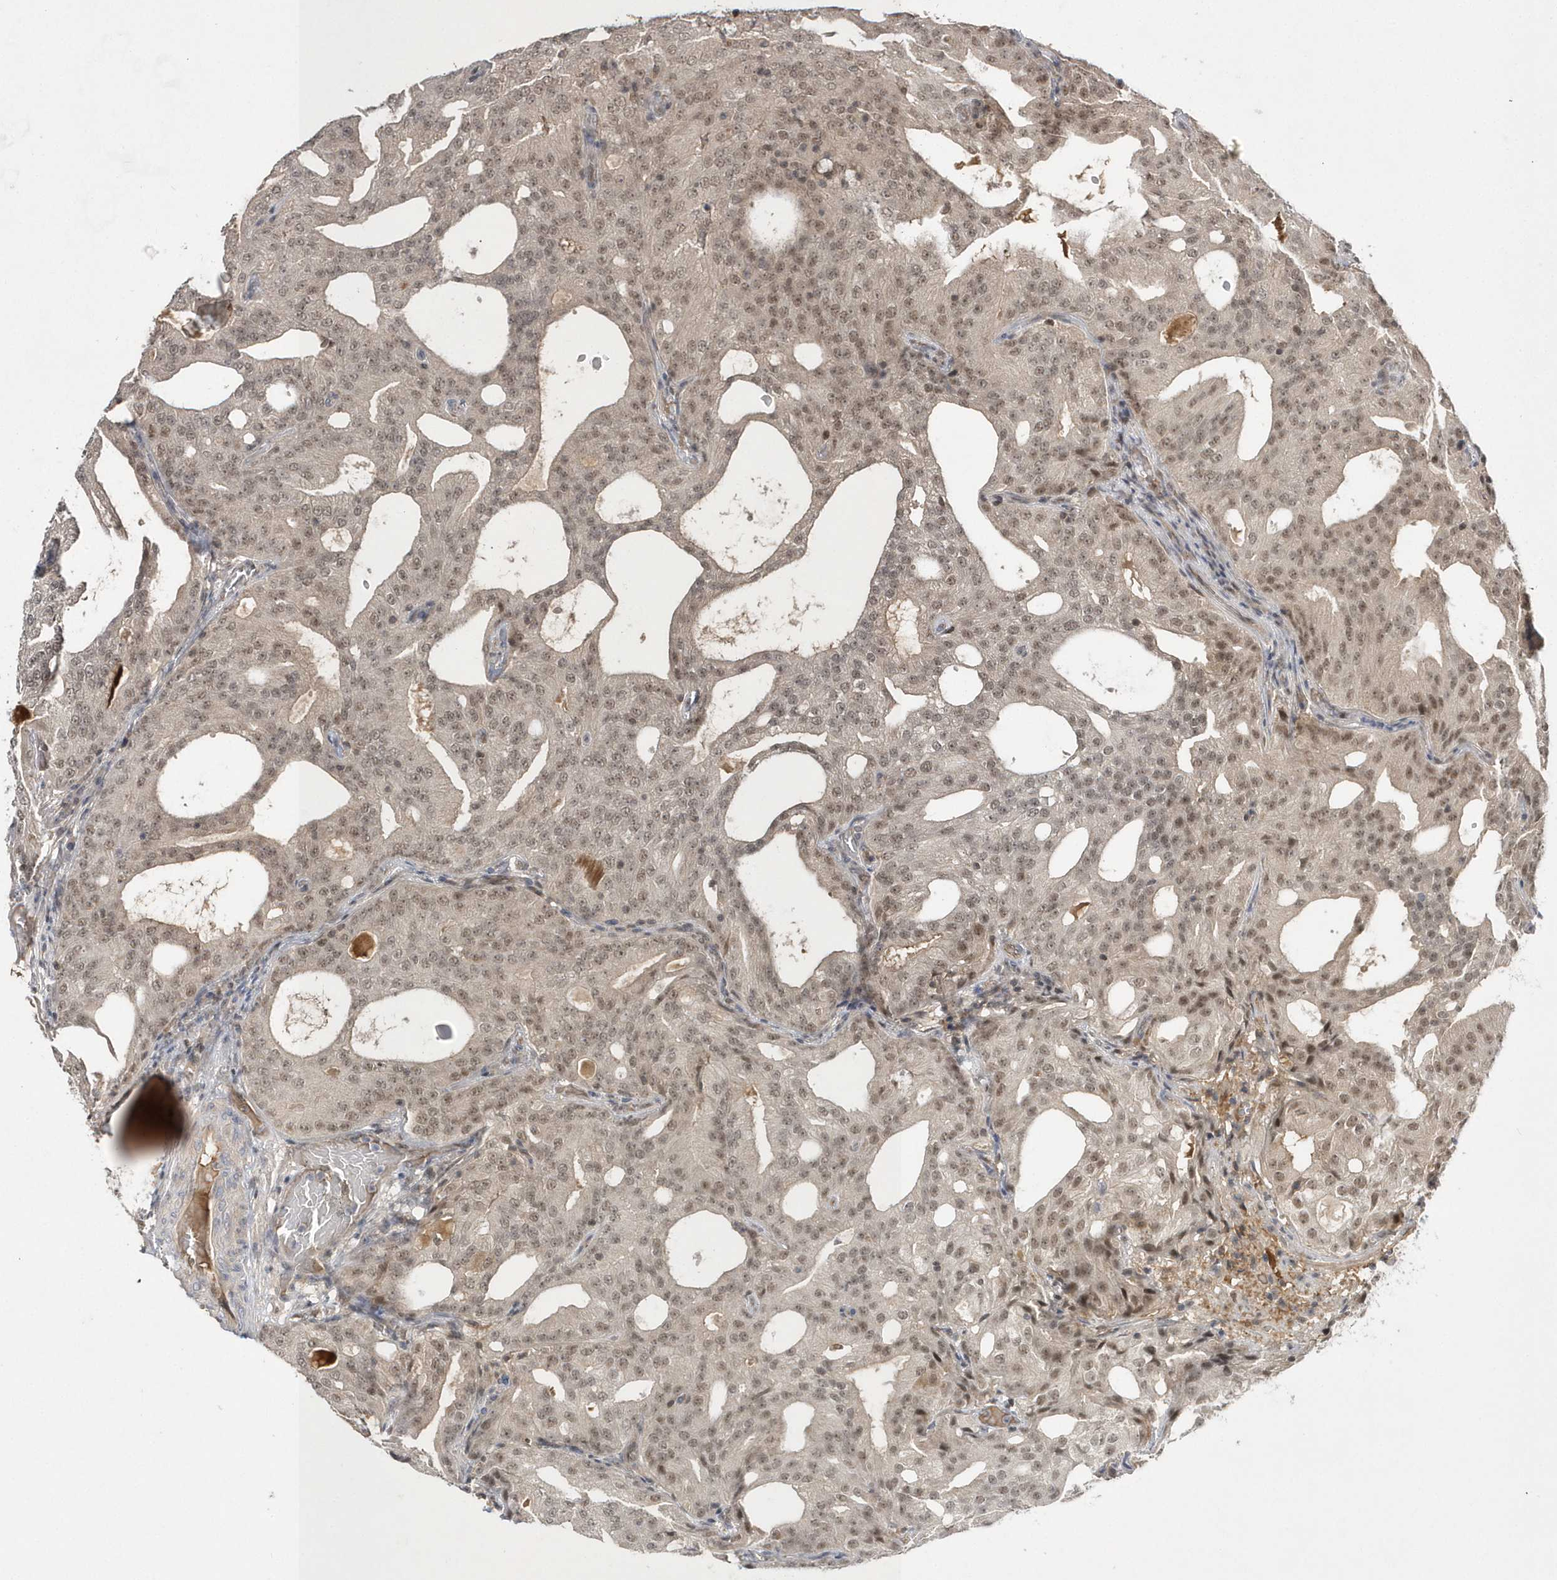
{"staining": {"intensity": "weak", "quantity": ">75%", "location": "nuclear"}, "tissue": "prostate cancer", "cell_type": "Tumor cells", "image_type": "cancer", "snomed": [{"axis": "morphology", "description": "Adenocarcinoma, Low grade"}, {"axis": "topography", "description": "Prostate"}], "caption": "Immunohistochemical staining of prostate adenocarcinoma (low-grade) shows low levels of weak nuclear expression in about >75% of tumor cells.", "gene": "TMEM132B", "patient": {"sex": "male", "age": 88}}